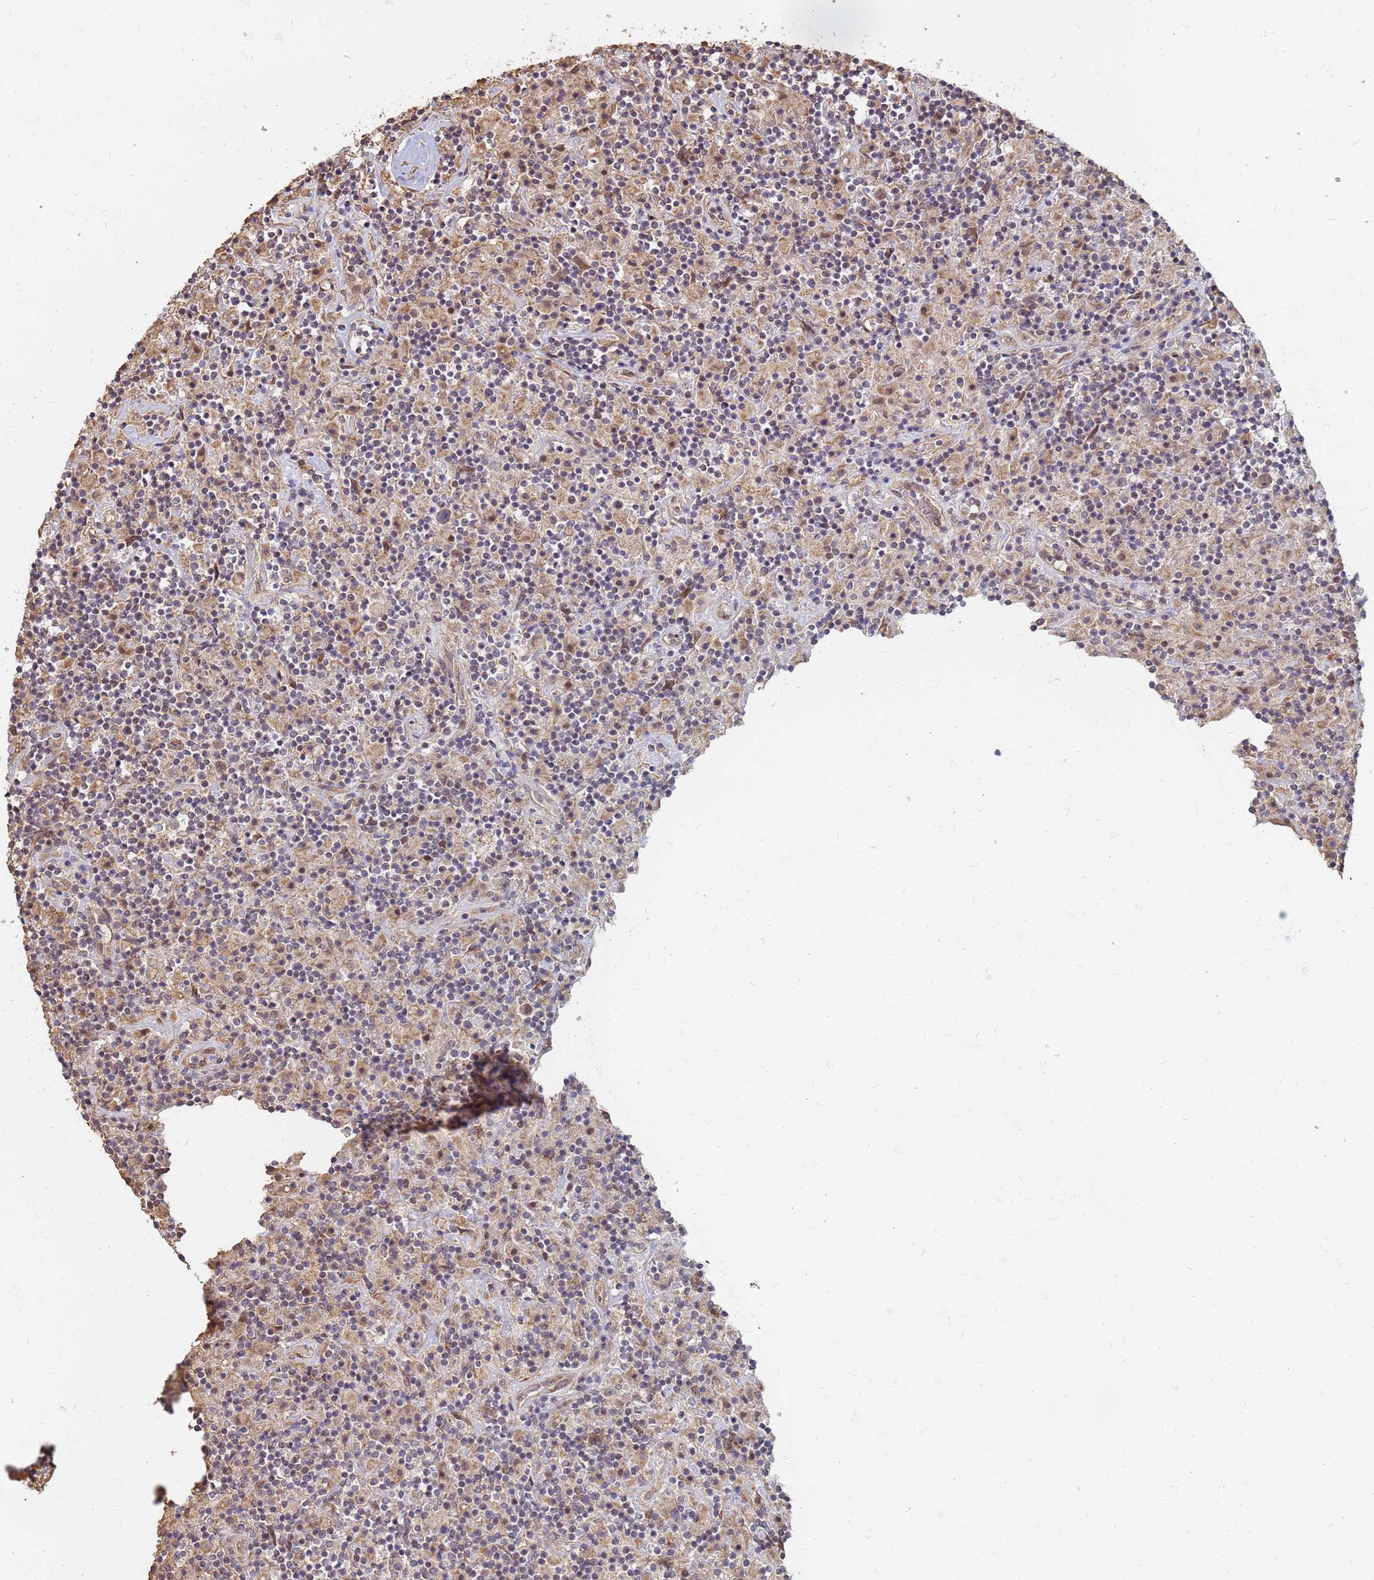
{"staining": {"intensity": "weak", "quantity": ">75%", "location": "nuclear"}, "tissue": "lymphoma", "cell_type": "Tumor cells", "image_type": "cancer", "snomed": [{"axis": "morphology", "description": "Hodgkin's disease, NOS"}, {"axis": "topography", "description": "Lymph node"}], "caption": "Lymphoma stained with a protein marker displays weak staining in tumor cells.", "gene": "ITGB4", "patient": {"sex": "male", "age": 70}}